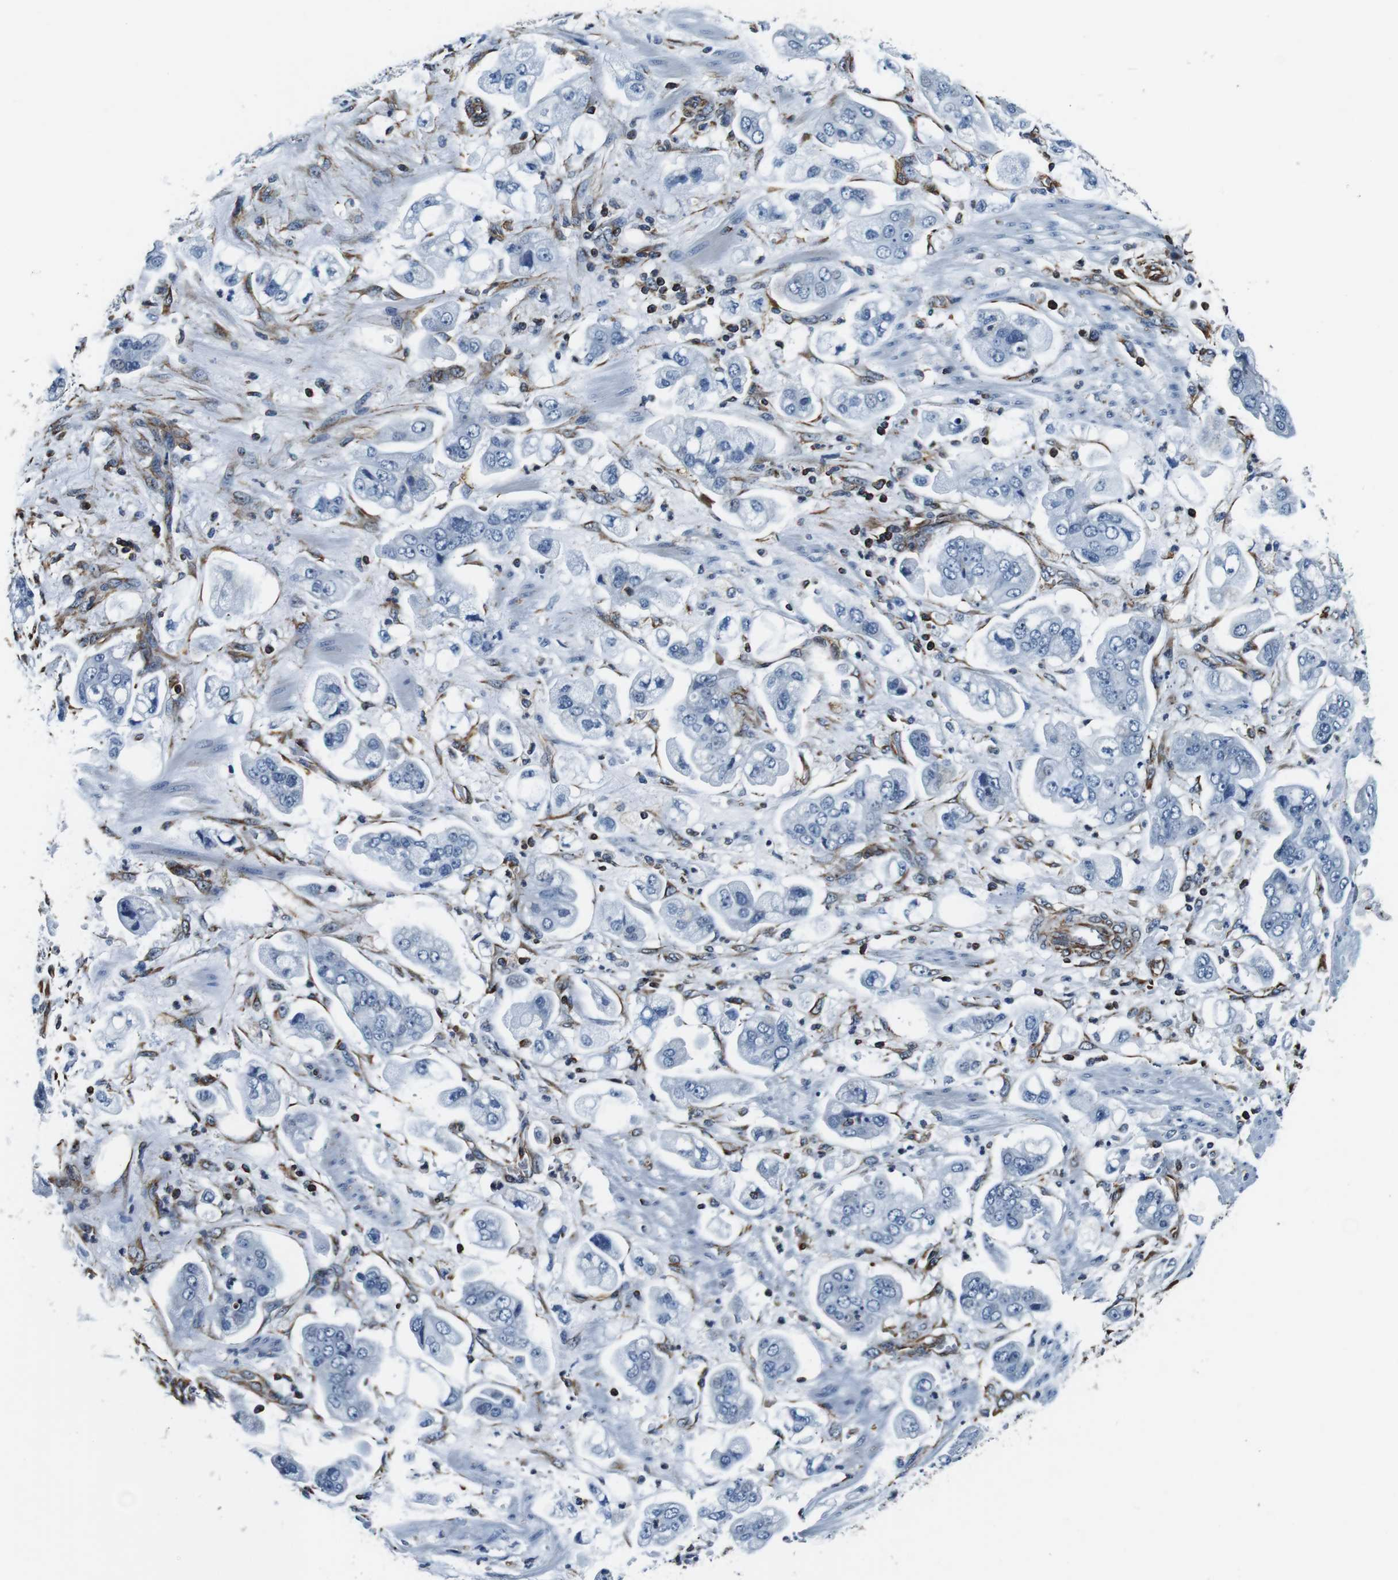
{"staining": {"intensity": "negative", "quantity": "none", "location": "none"}, "tissue": "stomach cancer", "cell_type": "Tumor cells", "image_type": "cancer", "snomed": [{"axis": "morphology", "description": "Adenocarcinoma, NOS"}, {"axis": "topography", "description": "Stomach"}], "caption": "DAB immunohistochemical staining of human stomach cancer displays no significant positivity in tumor cells.", "gene": "GJE1", "patient": {"sex": "male", "age": 62}}